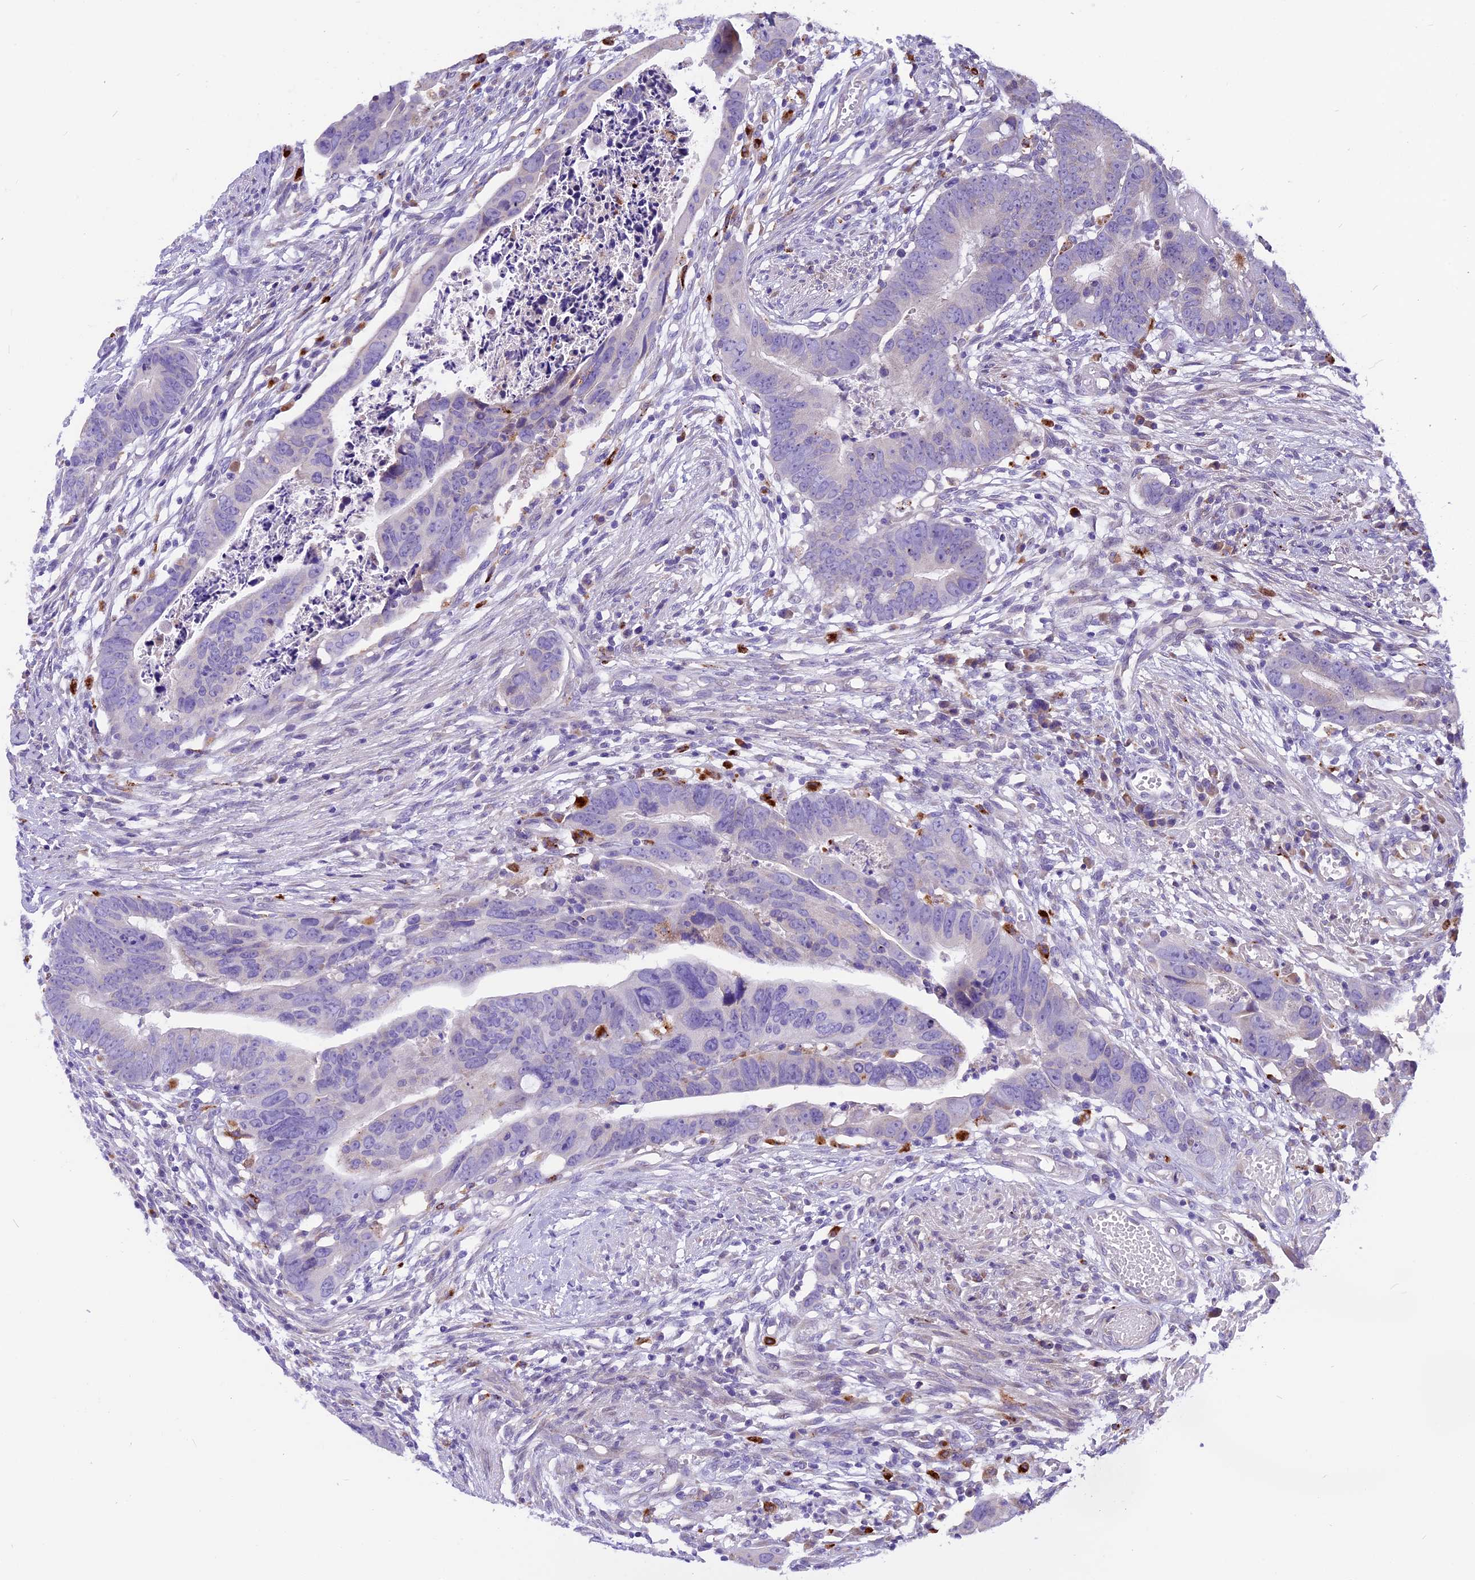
{"staining": {"intensity": "negative", "quantity": "none", "location": "none"}, "tissue": "colorectal cancer", "cell_type": "Tumor cells", "image_type": "cancer", "snomed": [{"axis": "morphology", "description": "Adenocarcinoma, NOS"}, {"axis": "topography", "description": "Rectum"}], "caption": "Immunohistochemical staining of colorectal adenocarcinoma displays no significant expression in tumor cells. Brightfield microscopy of immunohistochemistry stained with DAB (brown) and hematoxylin (blue), captured at high magnification.", "gene": "THRSP", "patient": {"sex": "female", "age": 65}}